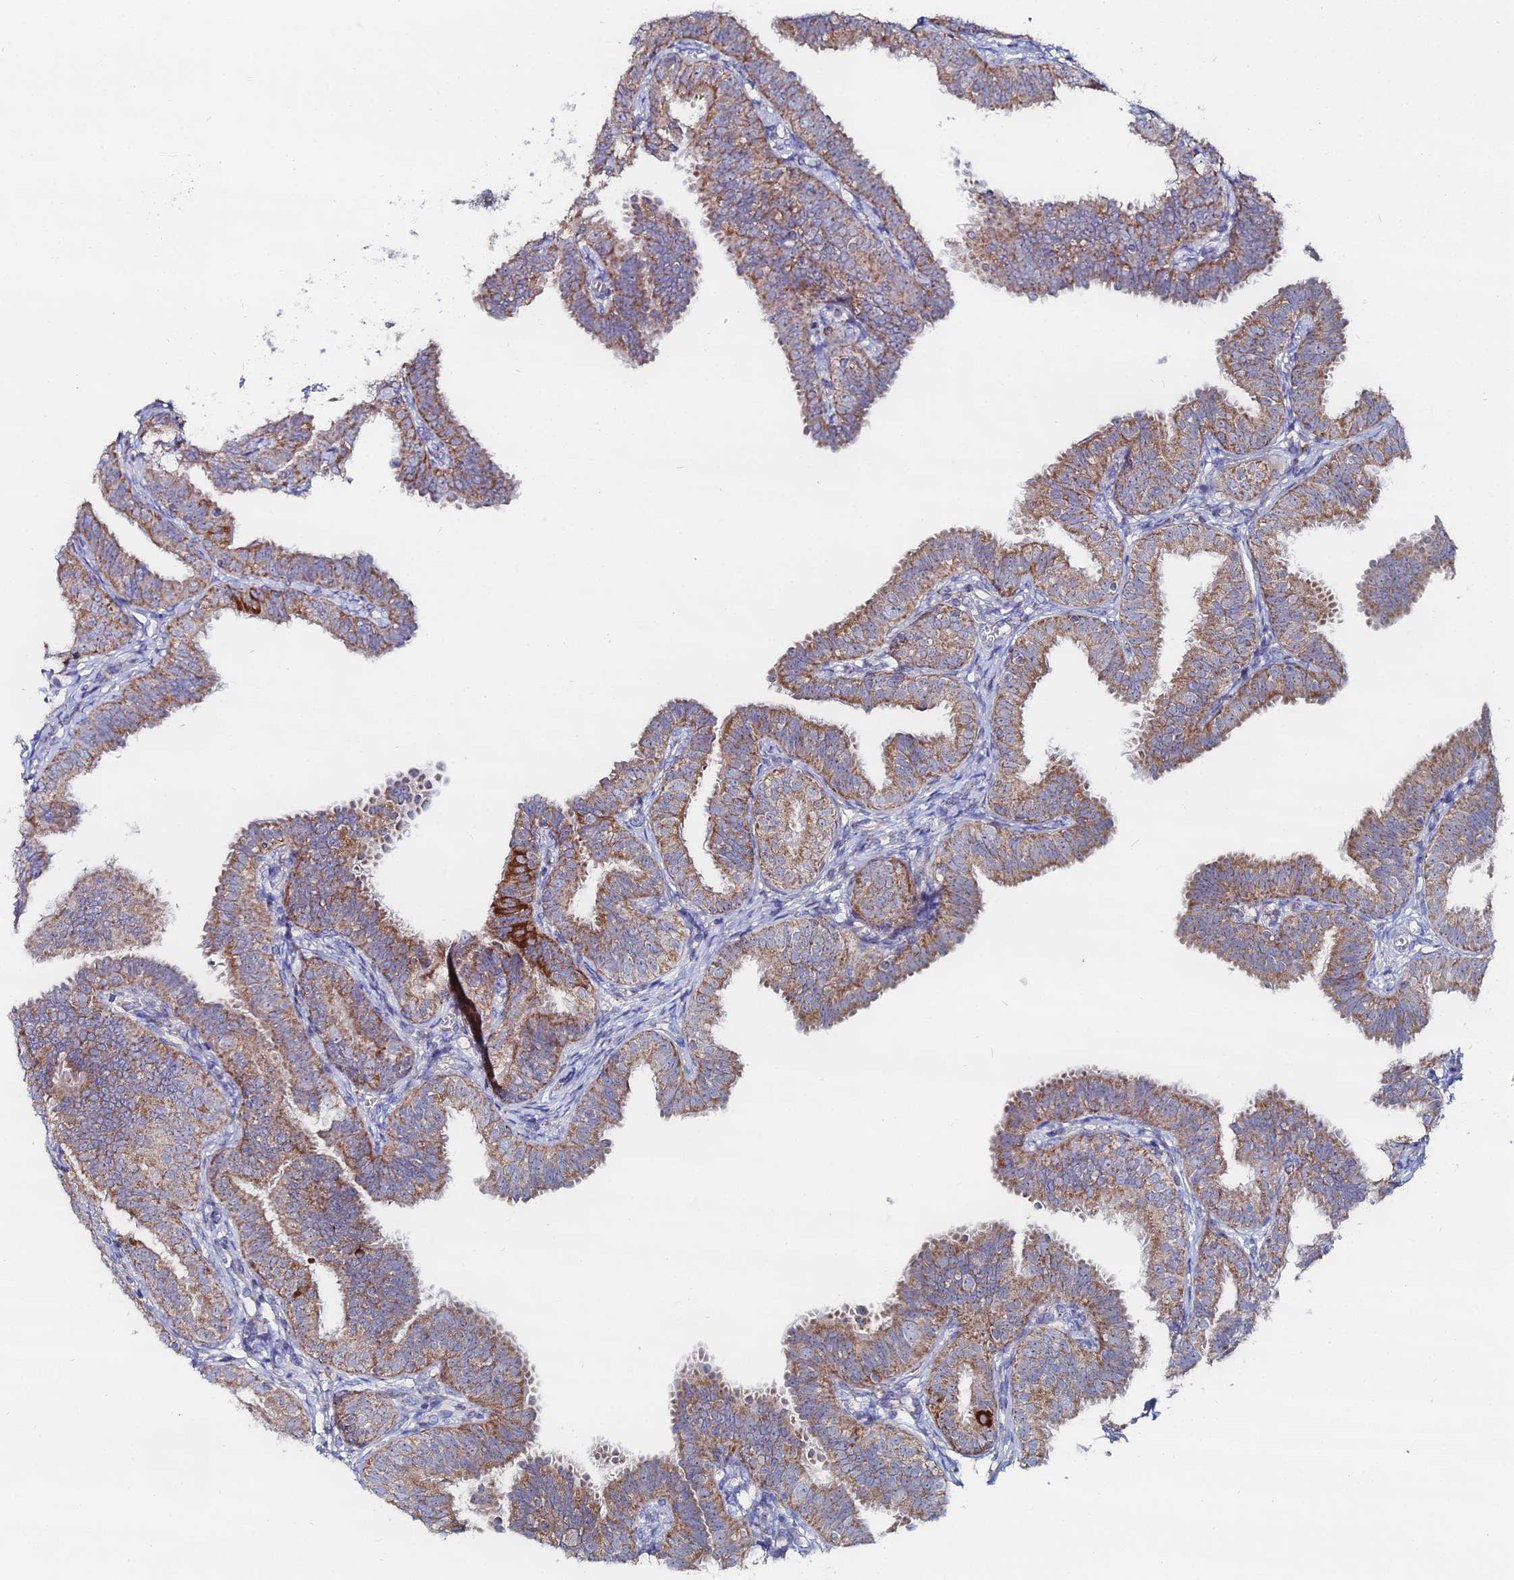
{"staining": {"intensity": "moderate", "quantity": ">75%", "location": "cytoplasmic/membranous"}, "tissue": "fallopian tube", "cell_type": "Glandular cells", "image_type": "normal", "snomed": [{"axis": "morphology", "description": "Normal tissue, NOS"}, {"axis": "topography", "description": "Fallopian tube"}], "caption": "Moderate cytoplasmic/membranous staining for a protein is present in about >75% of glandular cells of normal fallopian tube using IHC.", "gene": "MPC1", "patient": {"sex": "female", "age": 35}}